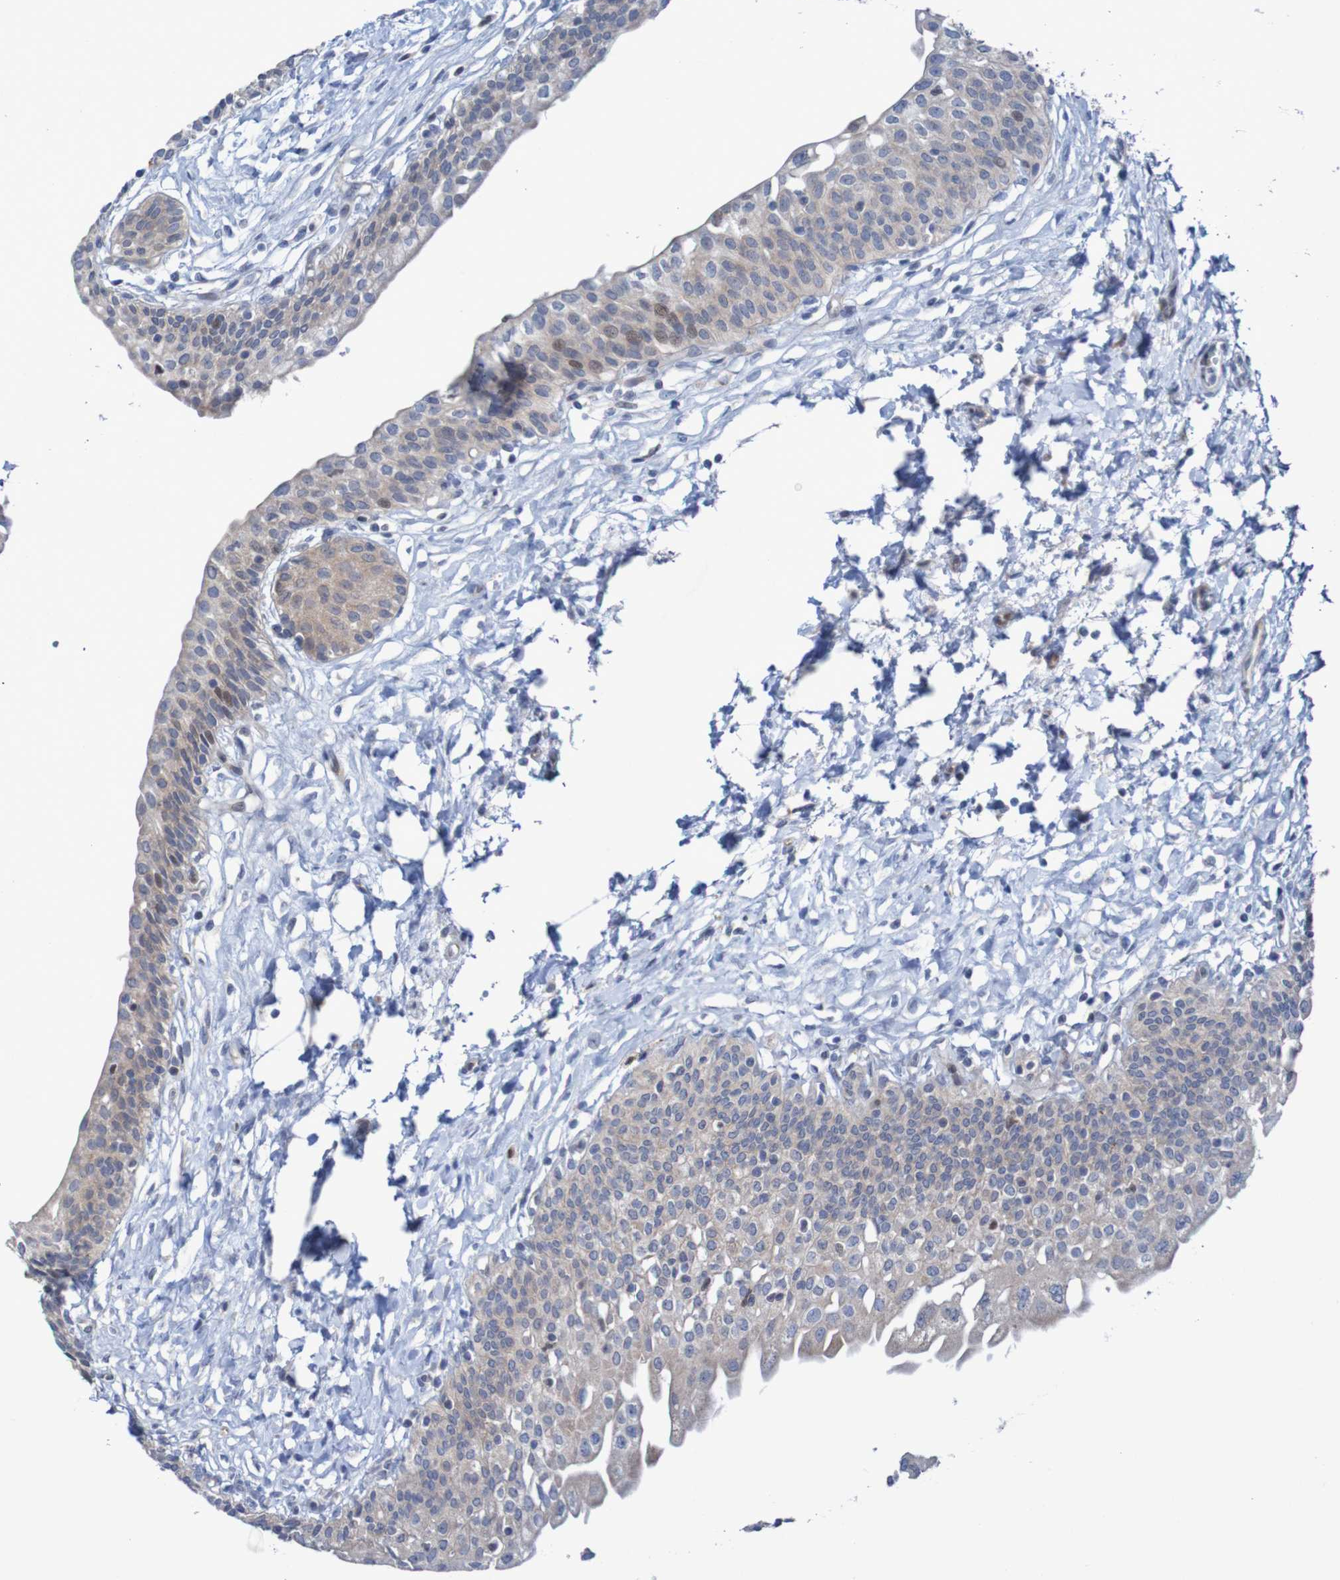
{"staining": {"intensity": "moderate", "quantity": "25%-75%", "location": "cytoplasmic/membranous"}, "tissue": "urinary bladder", "cell_type": "Urothelial cells", "image_type": "normal", "snomed": [{"axis": "morphology", "description": "Normal tissue, NOS"}, {"axis": "topography", "description": "Urinary bladder"}], "caption": "Urothelial cells show moderate cytoplasmic/membranous expression in approximately 25%-75% of cells in normal urinary bladder. (DAB IHC with brightfield microscopy, high magnification).", "gene": "ANGPT4", "patient": {"sex": "male", "age": 55}}